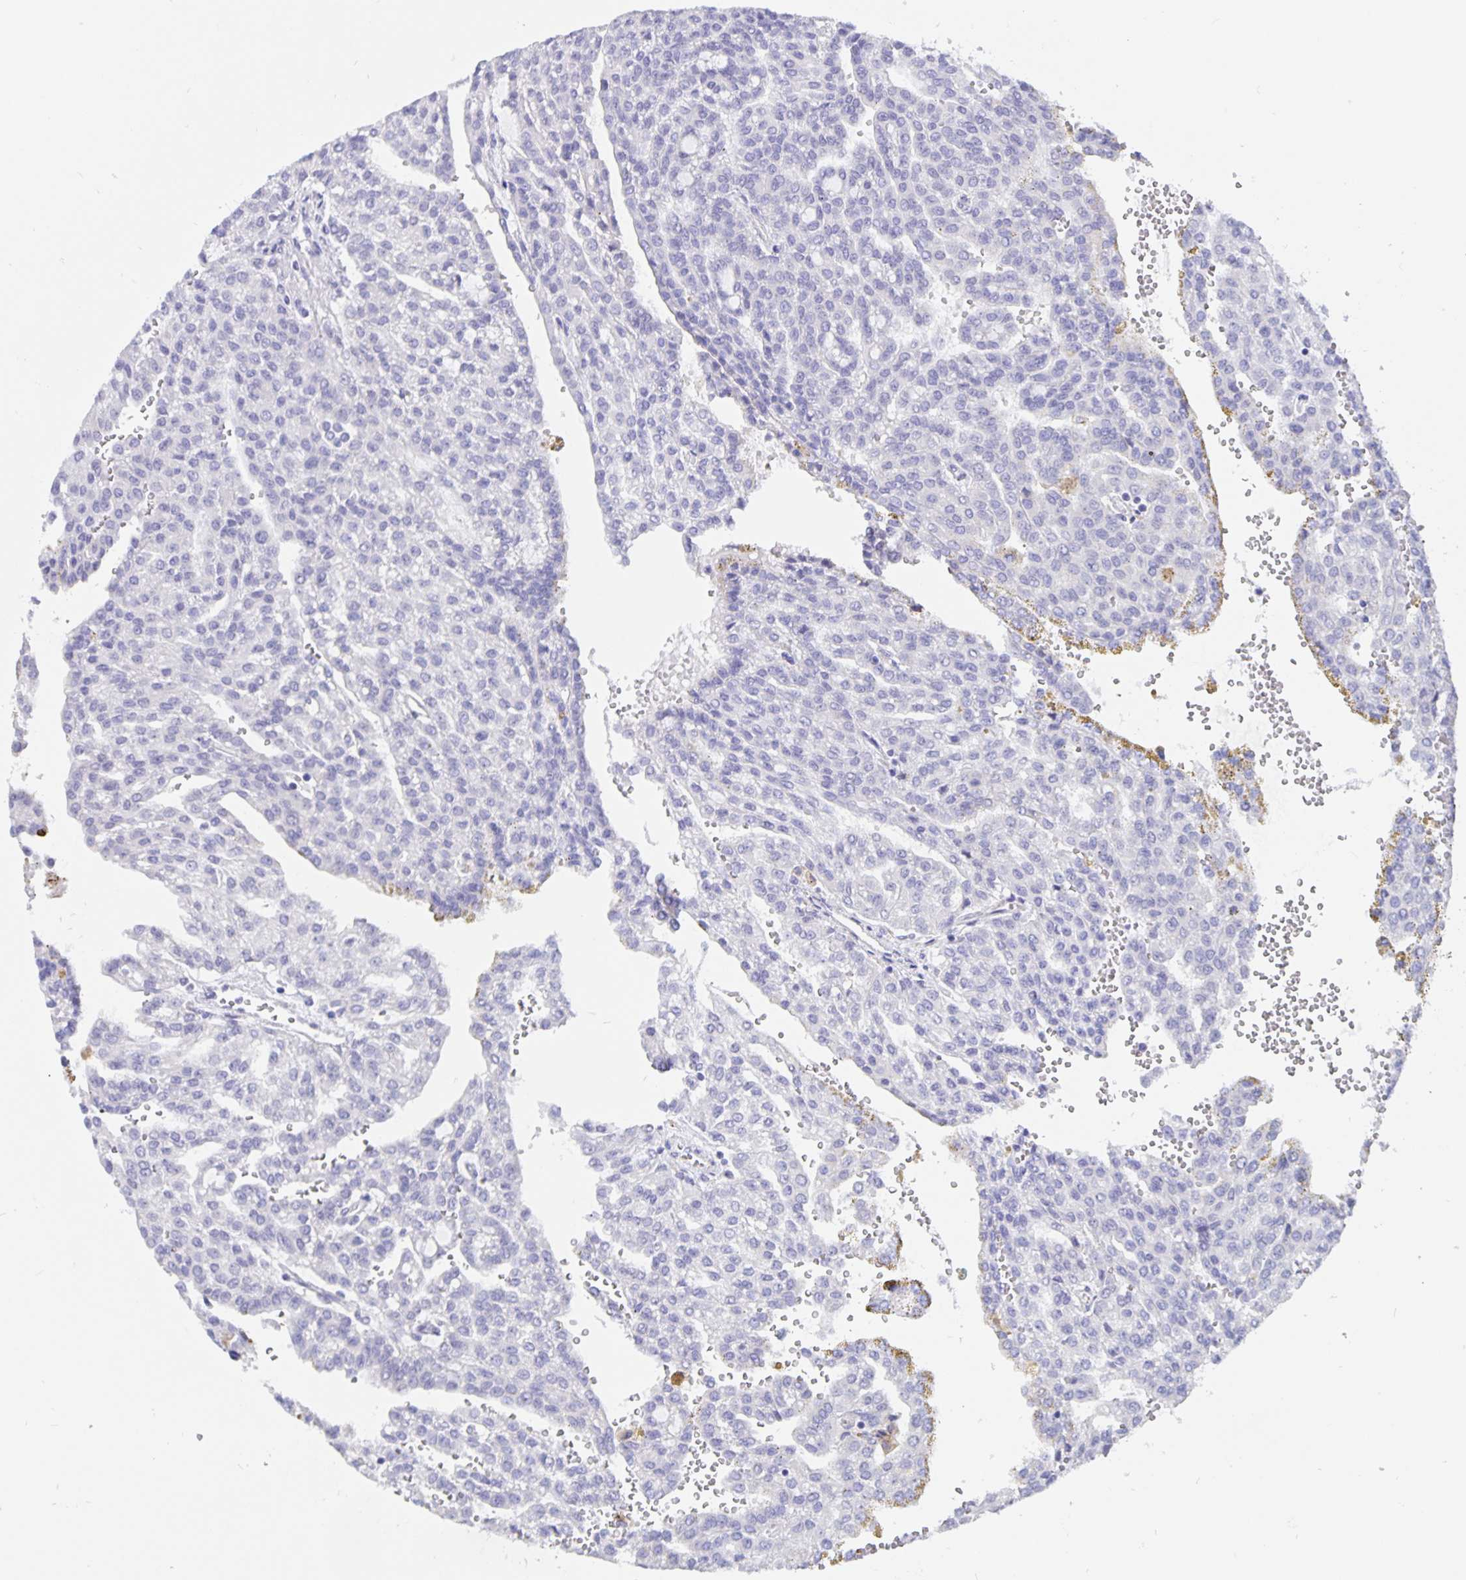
{"staining": {"intensity": "negative", "quantity": "none", "location": "none"}, "tissue": "renal cancer", "cell_type": "Tumor cells", "image_type": "cancer", "snomed": [{"axis": "morphology", "description": "Adenocarcinoma, NOS"}, {"axis": "topography", "description": "Kidney"}], "caption": "Human adenocarcinoma (renal) stained for a protein using immunohistochemistry displays no expression in tumor cells.", "gene": "ERMN", "patient": {"sex": "male", "age": 63}}